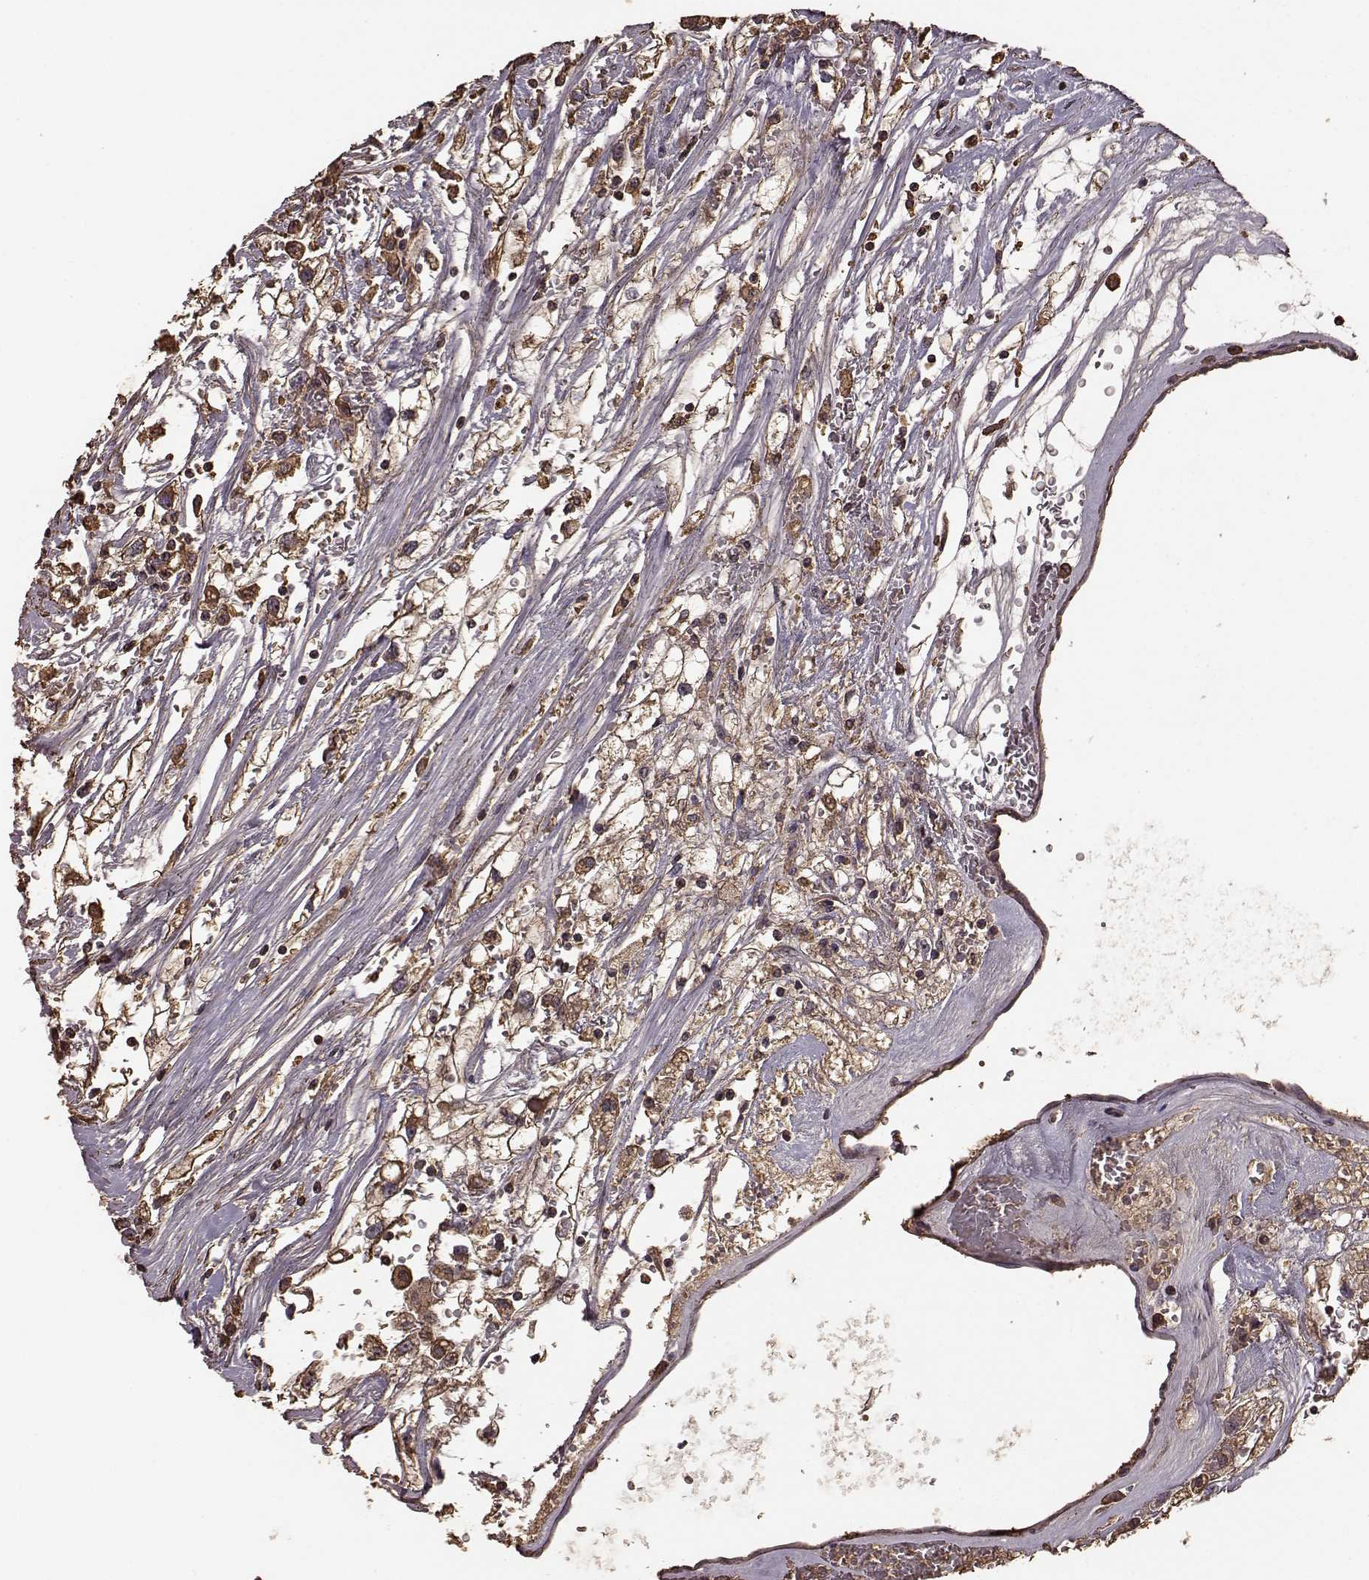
{"staining": {"intensity": "strong", "quantity": ">75%", "location": "cytoplasmic/membranous"}, "tissue": "renal cancer", "cell_type": "Tumor cells", "image_type": "cancer", "snomed": [{"axis": "morphology", "description": "Adenocarcinoma, NOS"}, {"axis": "topography", "description": "Kidney"}], "caption": "Immunohistochemical staining of human renal cancer (adenocarcinoma) exhibits high levels of strong cytoplasmic/membranous protein staining in approximately >75% of tumor cells. (DAB (3,3'-diaminobenzidine) IHC, brown staining for protein, blue staining for nuclei).", "gene": "PTGES2", "patient": {"sex": "male", "age": 59}}